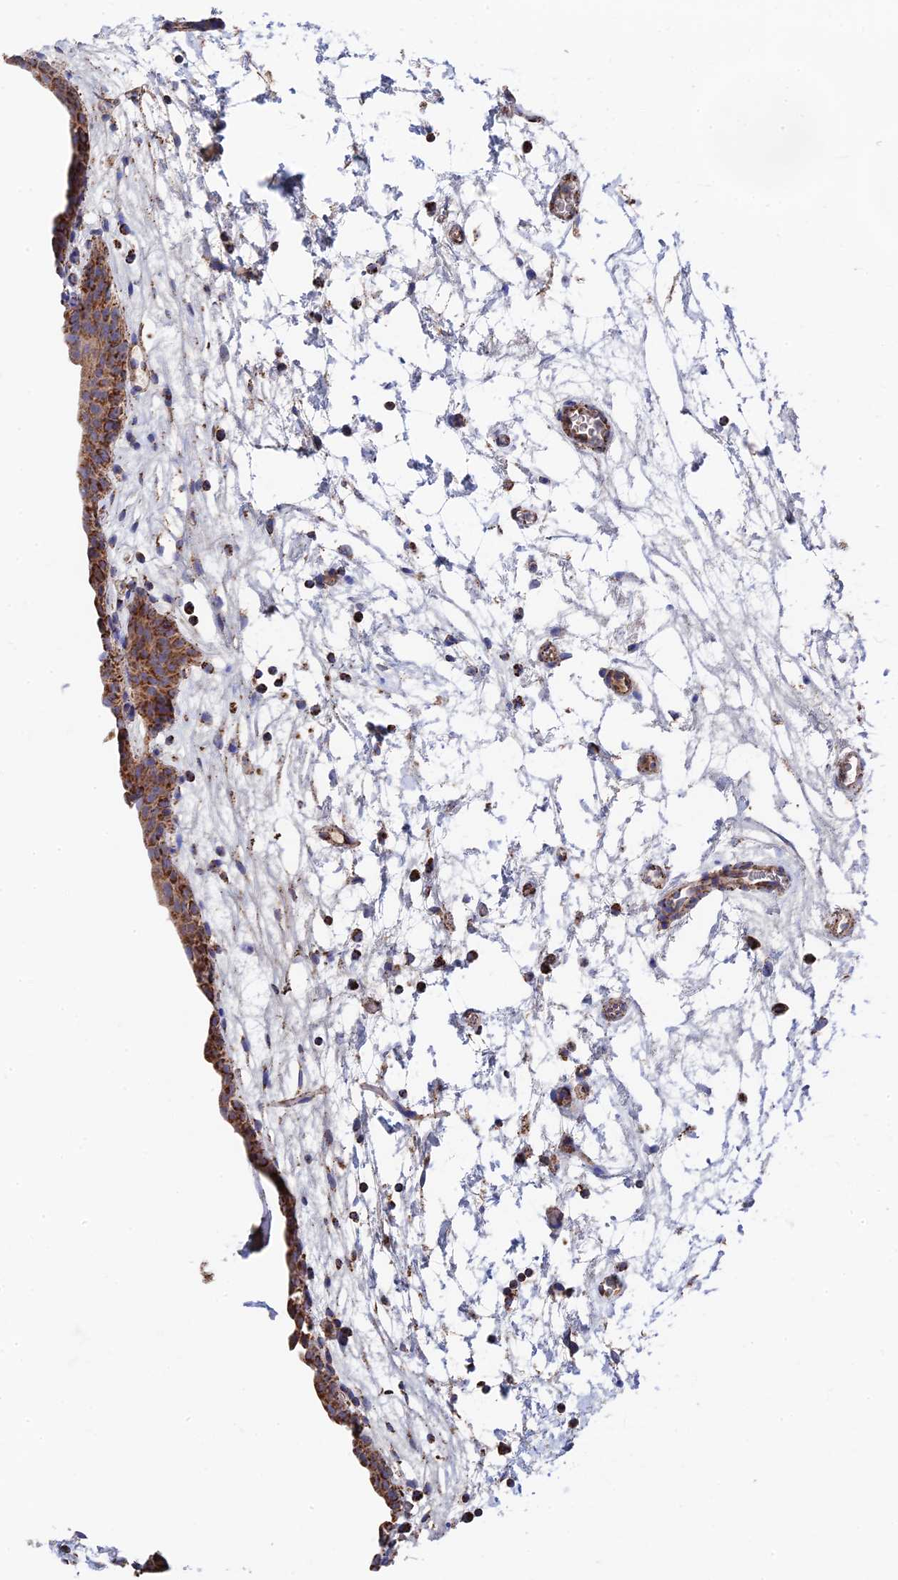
{"staining": {"intensity": "strong", "quantity": ">75%", "location": "cytoplasmic/membranous"}, "tissue": "urinary bladder", "cell_type": "Urothelial cells", "image_type": "normal", "snomed": [{"axis": "morphology", "description": "Normal tissue, NOS"}, {"axis": "topography", "description": "Urinary bladder"}], "caption": "This is a photomicrograph of immunohistochemistry staining of normal urinary bladder, which shows strong staining in the cytoplasmic/membranous of urothelial cells.", "gene": "HAUS8", "patient": {"sex": "male", "age": 83}}